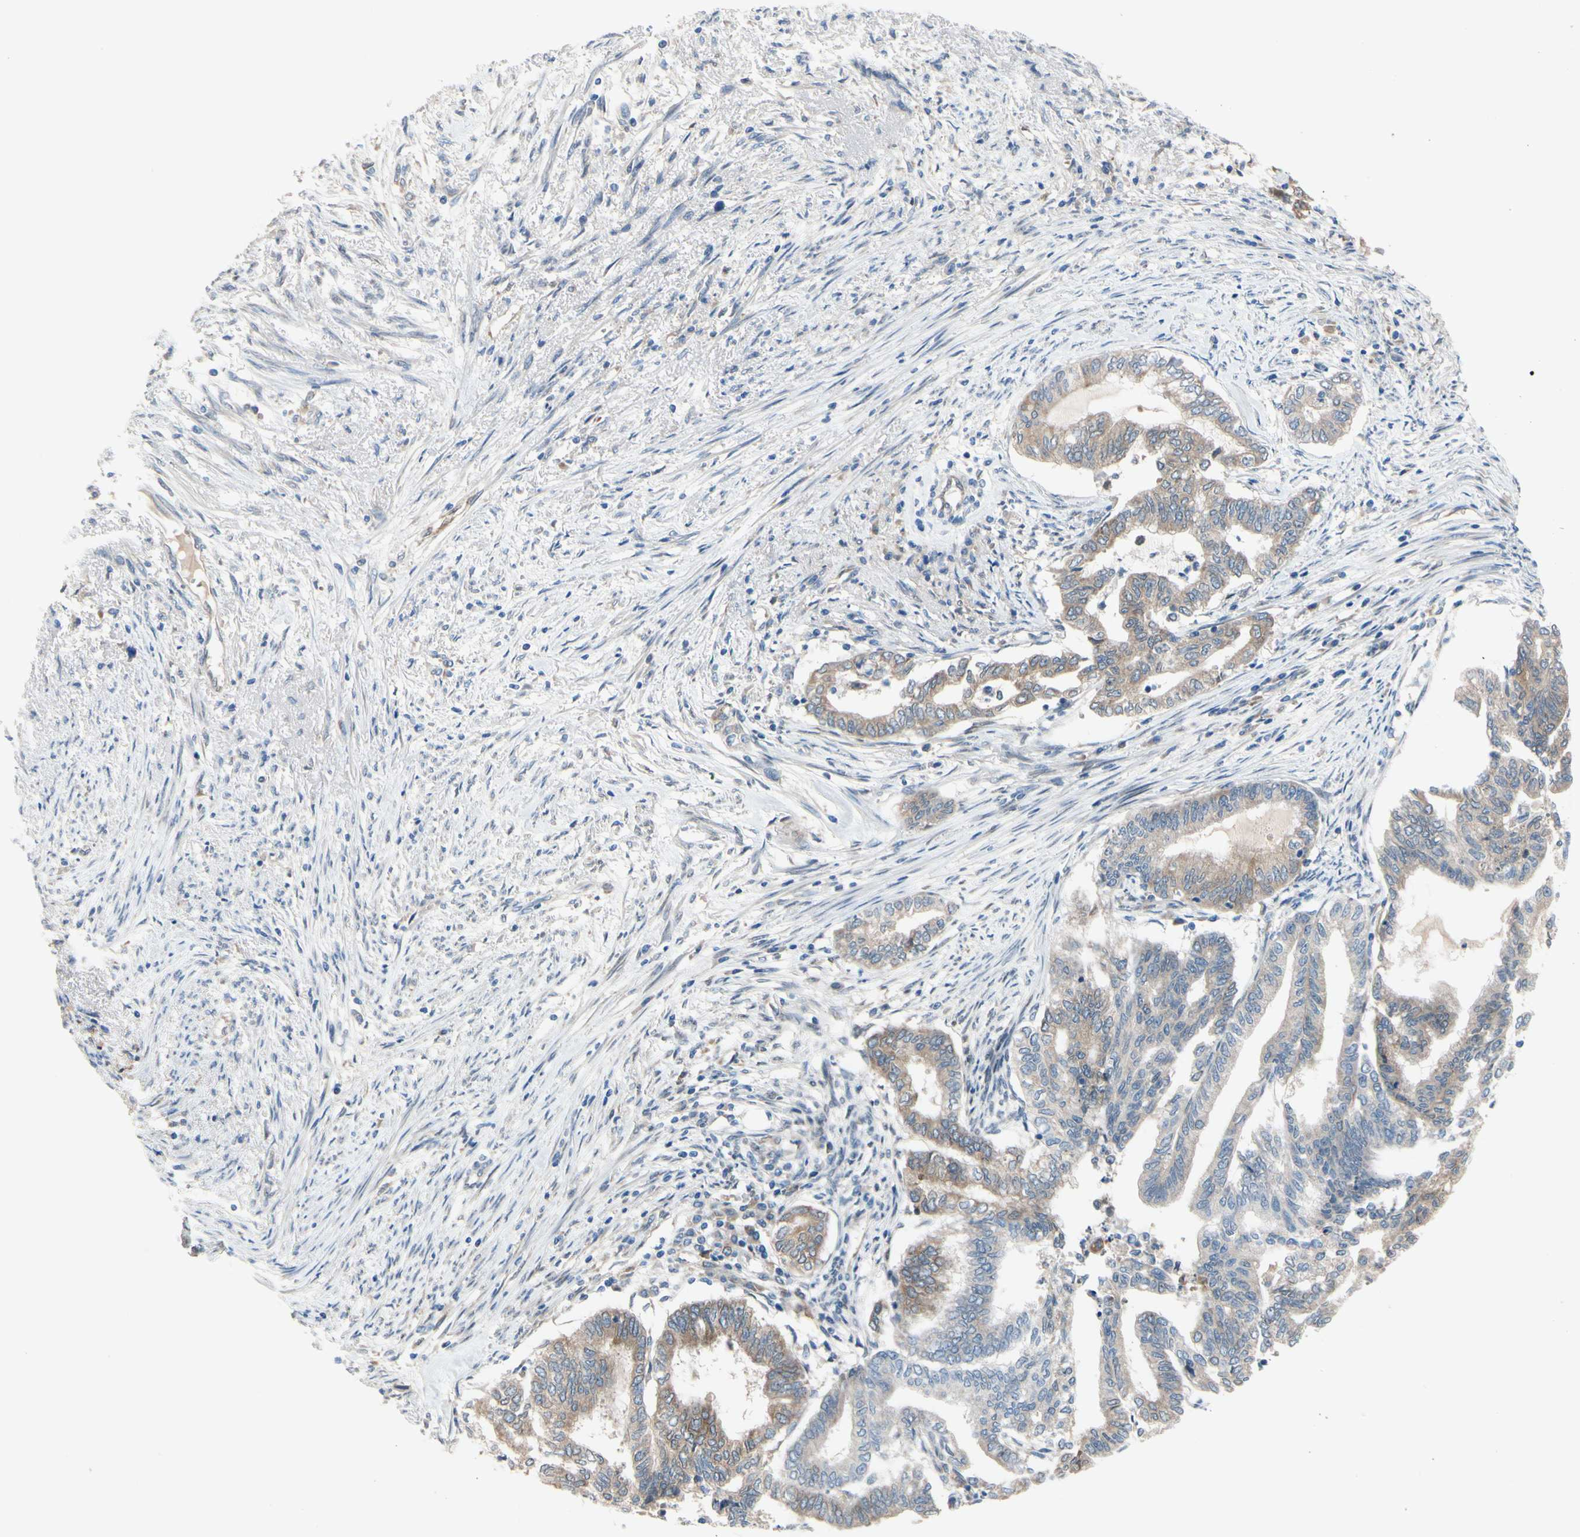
{"staining": {"intensity": "weak", "quantity": ">75%", "location": "cytoplasmic/membranous"}, "tissue": "endometrial cancer", "cell_type": "Tumor cells", "image_type": "cancer", "snomed": [{"axis": "morphology", "description": "Adenocarcinoma, NOS"}, {"axis": "topography", "description": "Endometrium"}], "caption": "Immunohistochemical staining of human adenocarcinoma (endometrial) shows low levels of weak cytoplasmic/membranous protein positivity in approximately >75% of tumor cells.", "gene": "PRXL2A", "patient": {"sex": "female", "age": 79}}